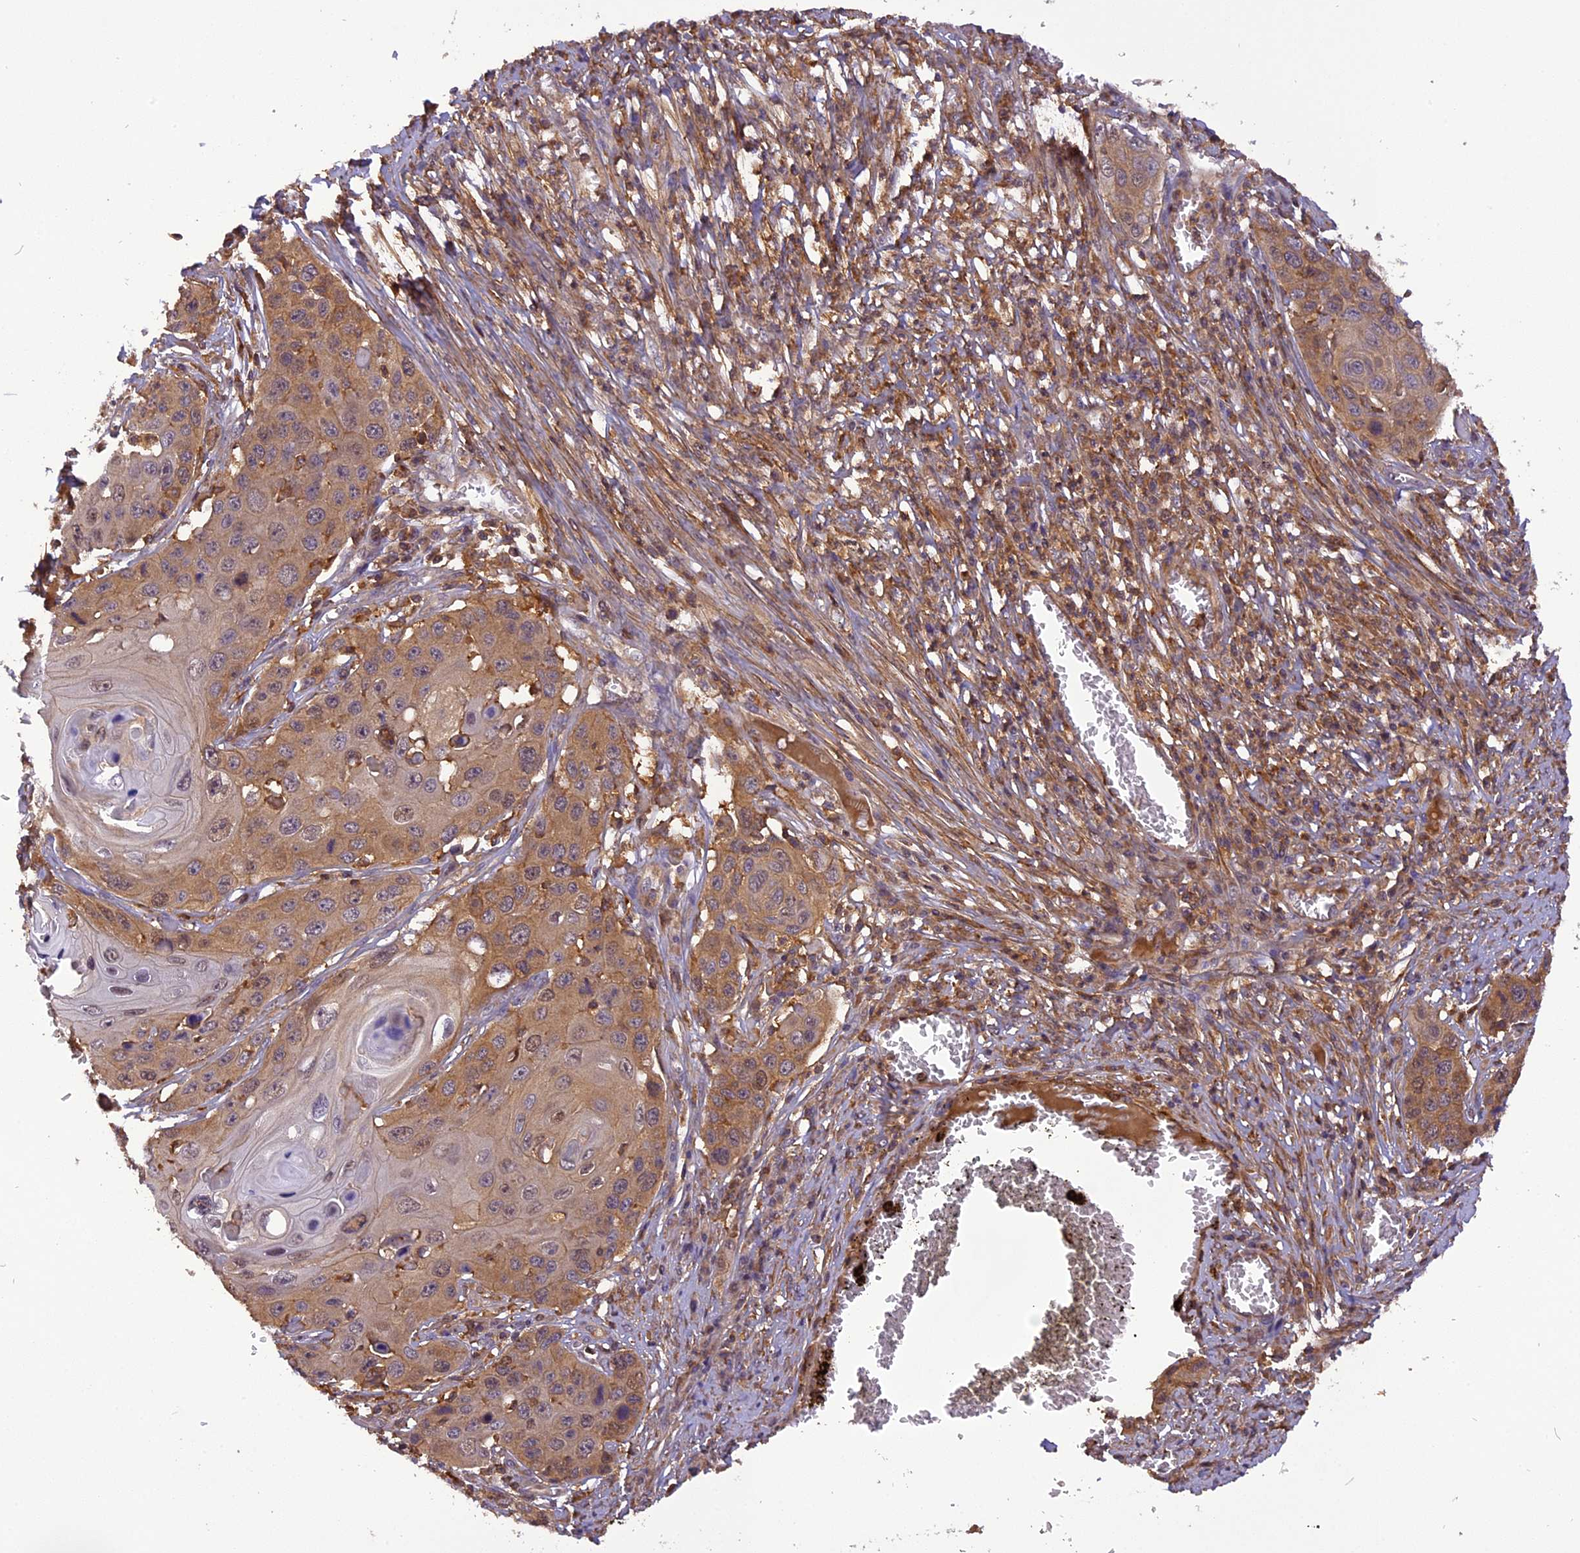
{"staining": {"intensity": "moderate", "quantity": ">75%", "location": "cytoplasmic/membranous,nuclear"}, "tissue": "skin cancer", "cell_type": "Tumor cells", "image_type": "cancer", "snomed": [{"axis": "morphology", "description": "Squamous cell carcinoma, NOS"}, {"axis": "topography", "description": "Skin"}], "caption": "Brown immunohistochemical staining in human skin squamous cell carcinoma displays moderate cytoplasmic/membranous and nuclear expression in approximately >75% of tumor cells.", "gene": "STOML1", "patient": {"sex": "male", "age": 55}}